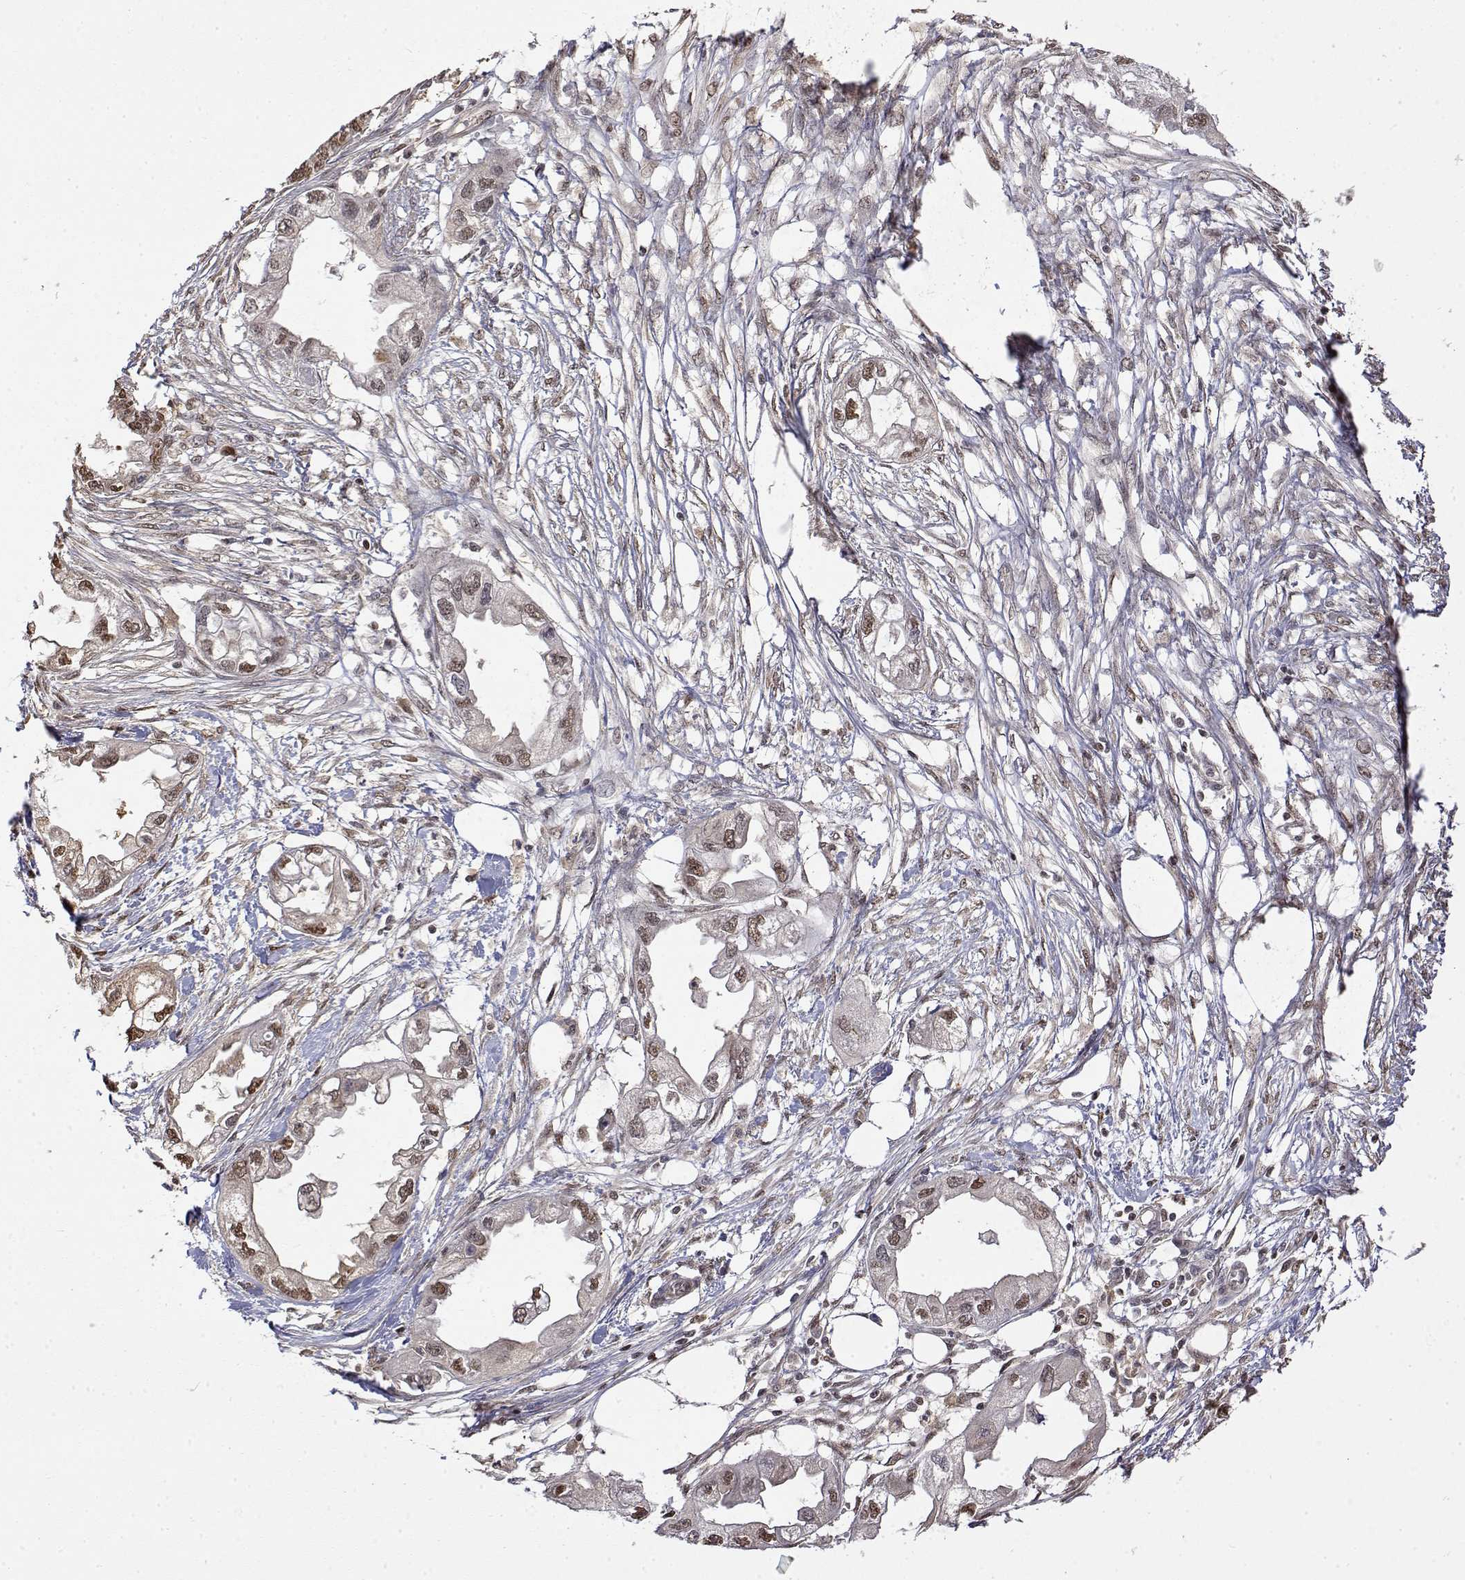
{"staining": {"intensity": "moderate", "quantity": ">75%", "location": "nuclear"}, "tissue": "endometrial cancer", "cell_type": "Tumor cells", "image_type": "cancer", "snomed": [{"axis": "morphology", "description": "Adenocarcinoma, NOS"}, {"axis": "morphology", "description": "Adenocarcinoma, metastatic, NOS"}, {"axis": "topography", "description": "Adipose tissue"}, {"axis": "topography", "description": "Endometrium"}], "caption": "Immunohistochemistry (IHC) photomicrograph of neoplastic tissue: adenocarcinoma (endometrial) stained using immunohistochemistry (IHC) shows medium levels of moderate protein expression localized specifically in the nuclear of tumor cells, appearing as a nuclear brown color.", "gene": "TPI1", "patient": {"sex": "female", "age": 67}}